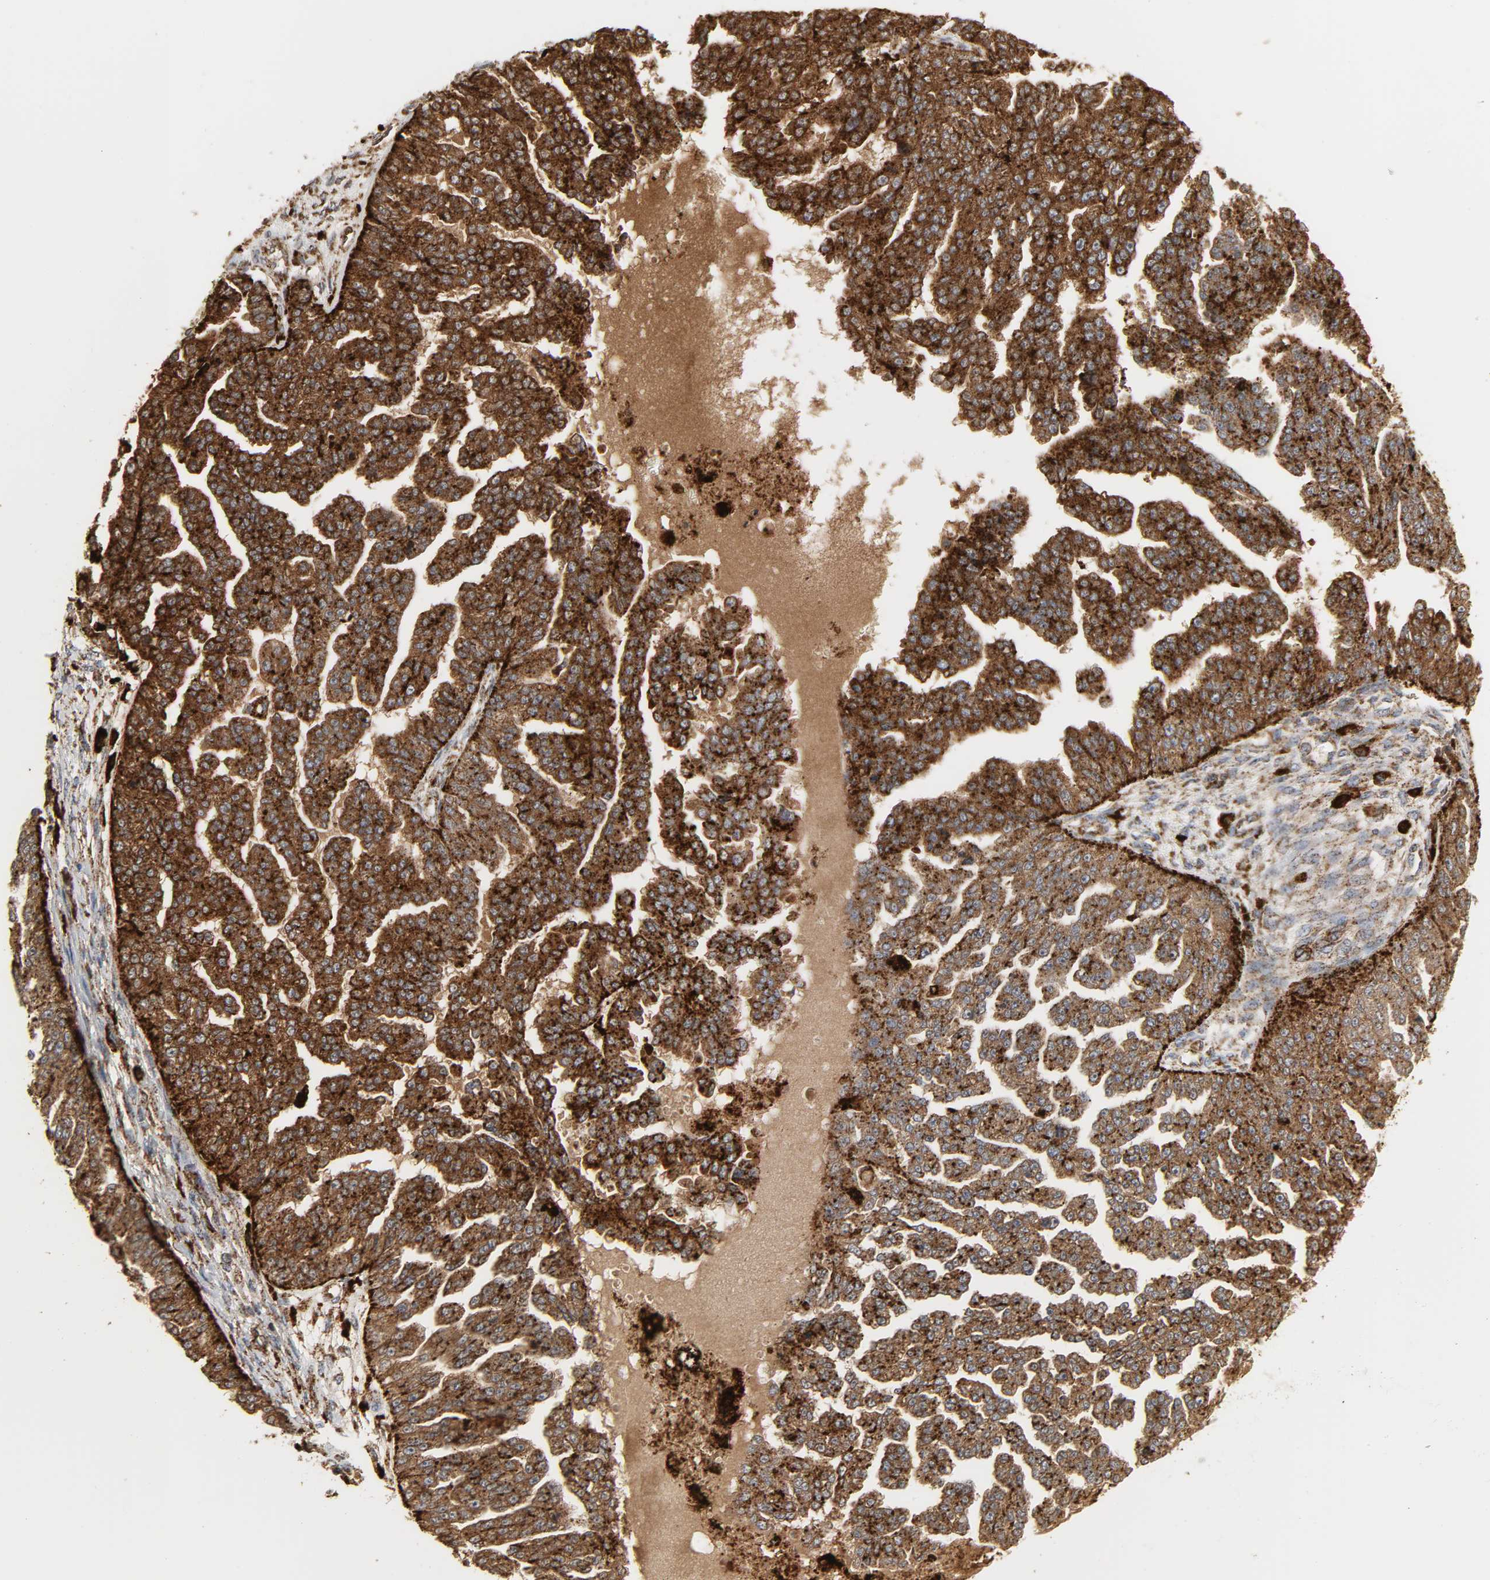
{"staining": {"intensity": "strong", "quantity": ">75%", "location": "cytoplasmic/membranous"}, "tissue": "ovarian cancer", "cell_type": "Tumor cells", "image_type": "cancer", "snomed": [{"axis": "morphology", "description": "Cystadenocarcinoma, serous, NOS"}, {"axis": "topography", "description": "Ovary"}], "caption": "A high-resolution image shows IHC staining of ovarian cancer (serous cystadenocarcinoma), which shows strong cytoplasmic/membranous staining in approximately >75% of tumor cells. The staining was performed using DAB (3,3'-diaminobenzidine), with brown indicating positive protein expression. Nuclei are stained blue with hematoxylin.", "gene": "PSAP", "patient": {"sex": "female", "age": 58}}